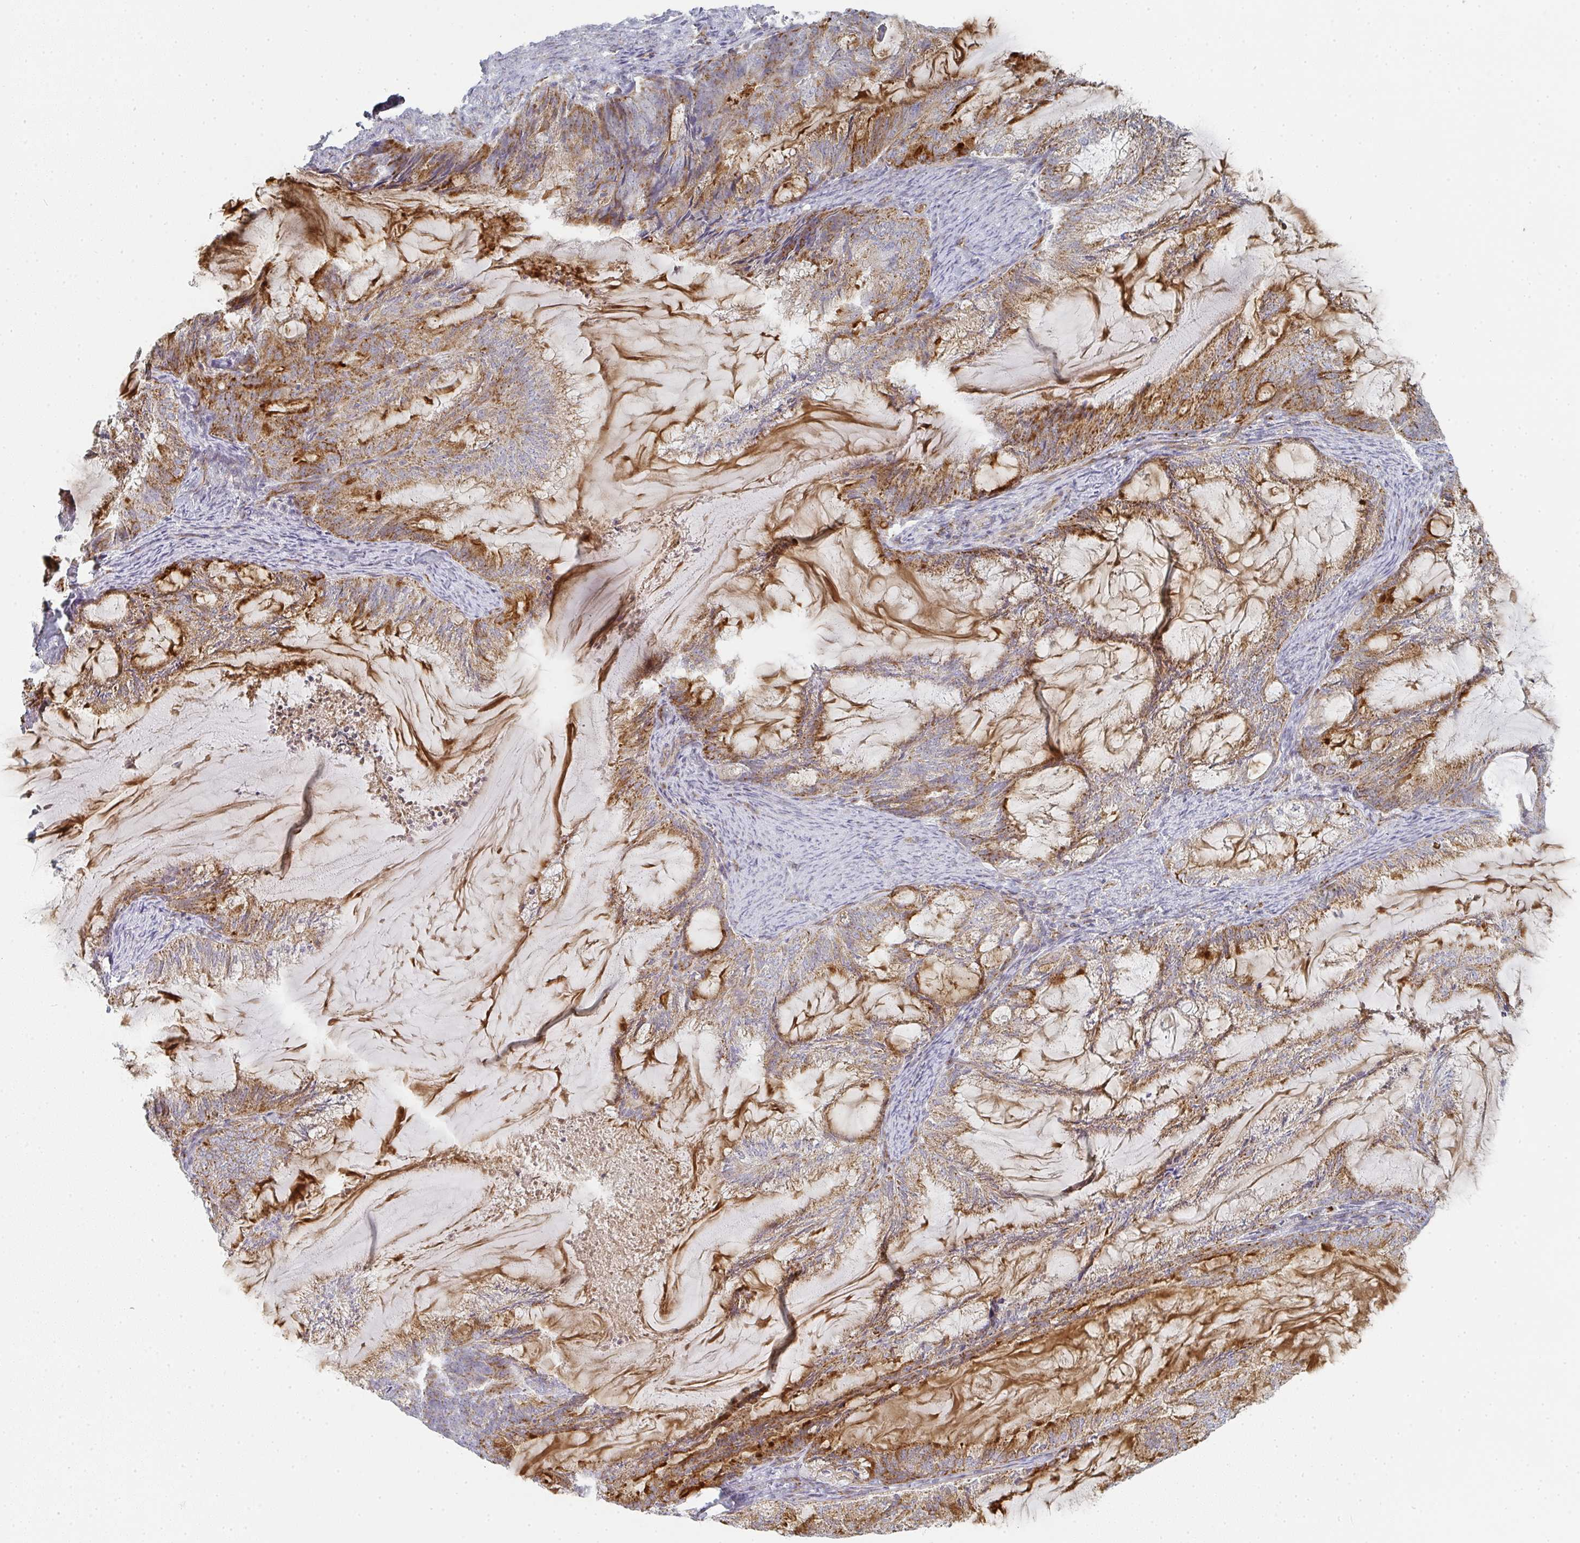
{"staining": {"intensity": "moderate", "quantity": ">75%", "location": "cytoplasmic/membranous"}, "tissue": "endometrial cancer", "cell_type": "Tumor cells", "image_type": "cancer", "snomed": [{"axis": "morphology", "description": "Adenocarcinoma, NOS"}, {"axis": "topography", "description": "Endometrium"}], "caption": "Protein expression analysis of human adenocarcinoma (endometrial) reveals moderate cytoplasmic/membranous expression in about >75% of tumor cells. The staining was performed using DAB to visualize the protein expression in brown, while the nuclei were stained in blue with hematoxylin (Magnification: 20x).", "gene": "ZNF526", "patient": {"sex": "female", "age": 86}}